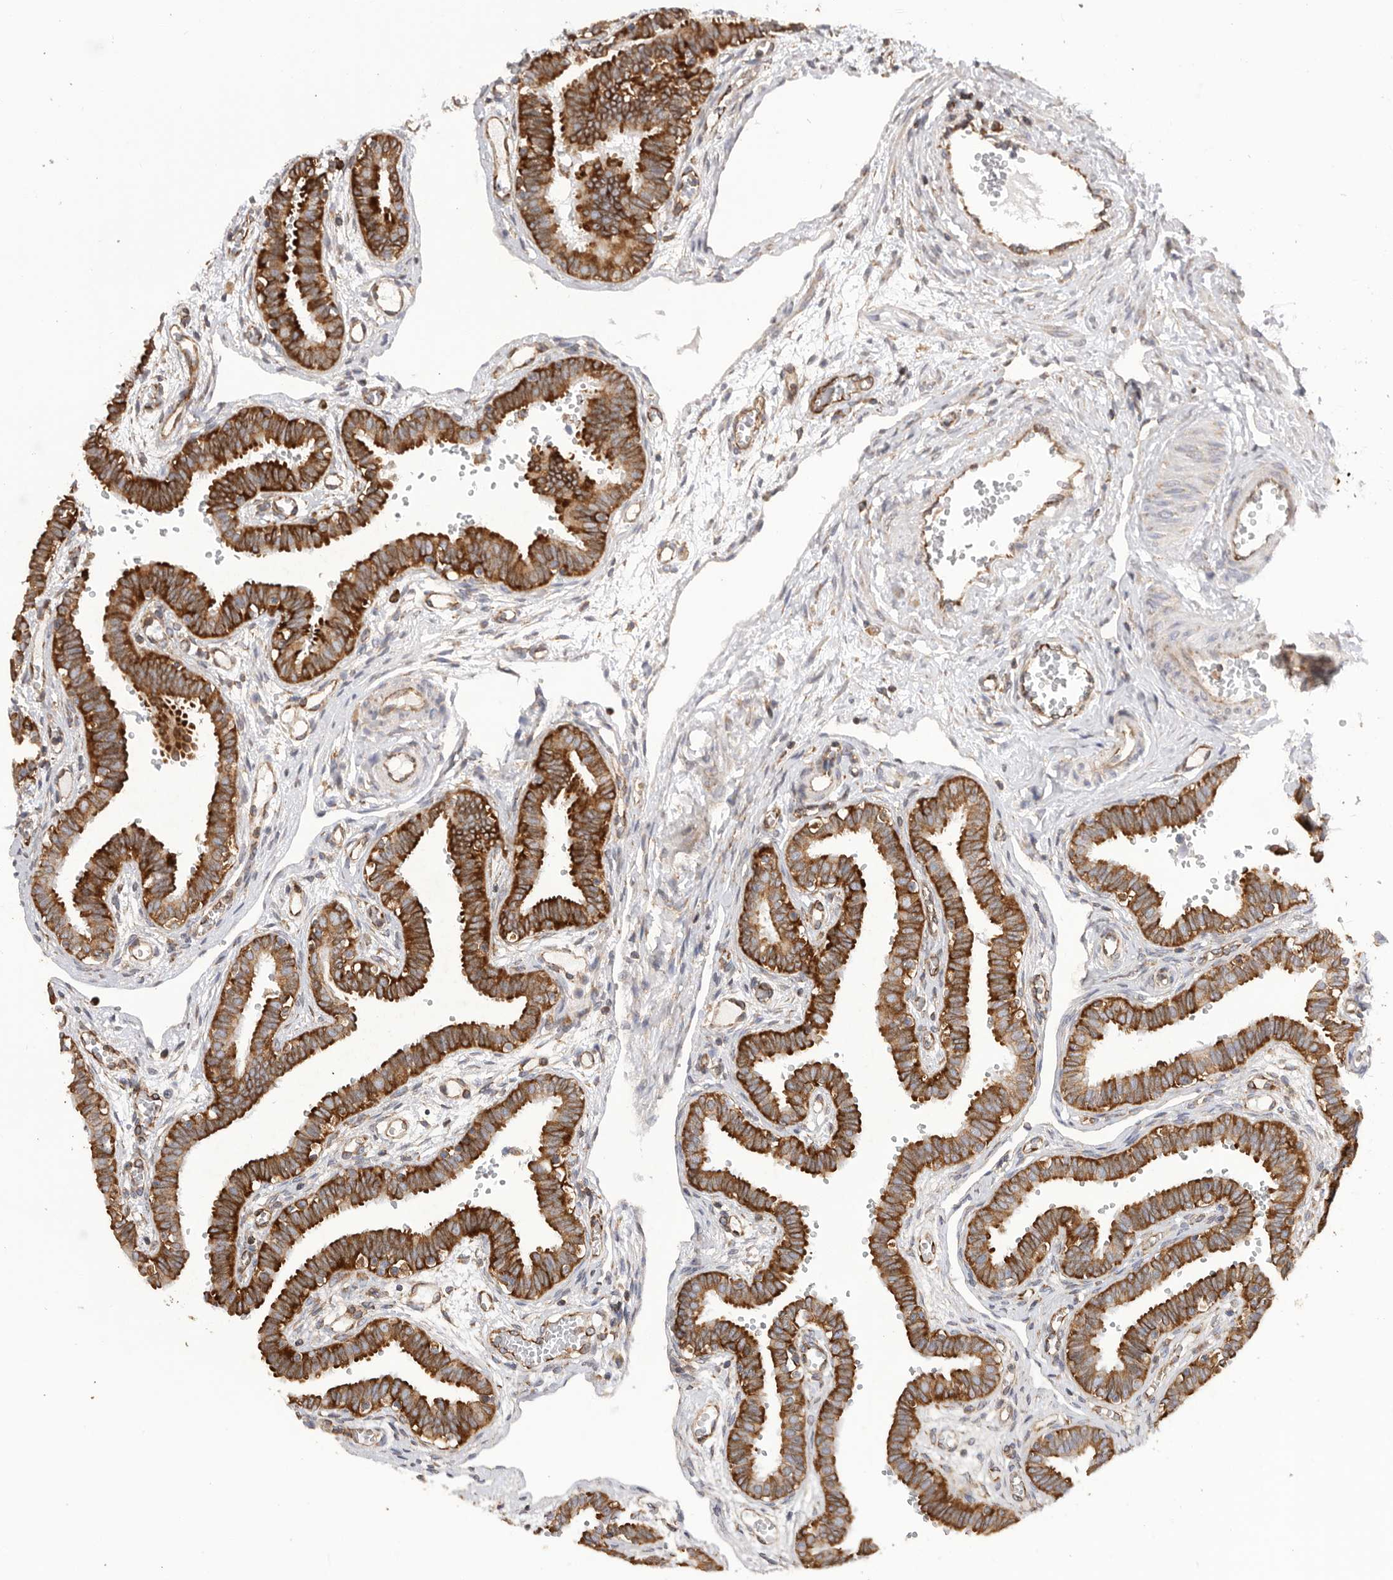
{"staining": {"intensity": "strong", "quantity": ">75%", "location": "cytoplasmic/membranous"}, "tissue": "fallopian tube", "cell_type": "Glandular cells", "image_type": "normal", "snomed": [{"axis": "morphology", "description": "Normal tissue, NOS"}, {"axis": "topography", "description": "Fallopian tube"}, {"axis": "topography", "description": "Placenta"}], "caption": "The photomicrograph shows immunohistochemical staining of normal fallopian tube. There is strong cytoplasmic/membranous positivity is seen in approximately >75% of glandular cells.", "gene": "SERBP1", "patient": {"sex": "female", "age": 32}}